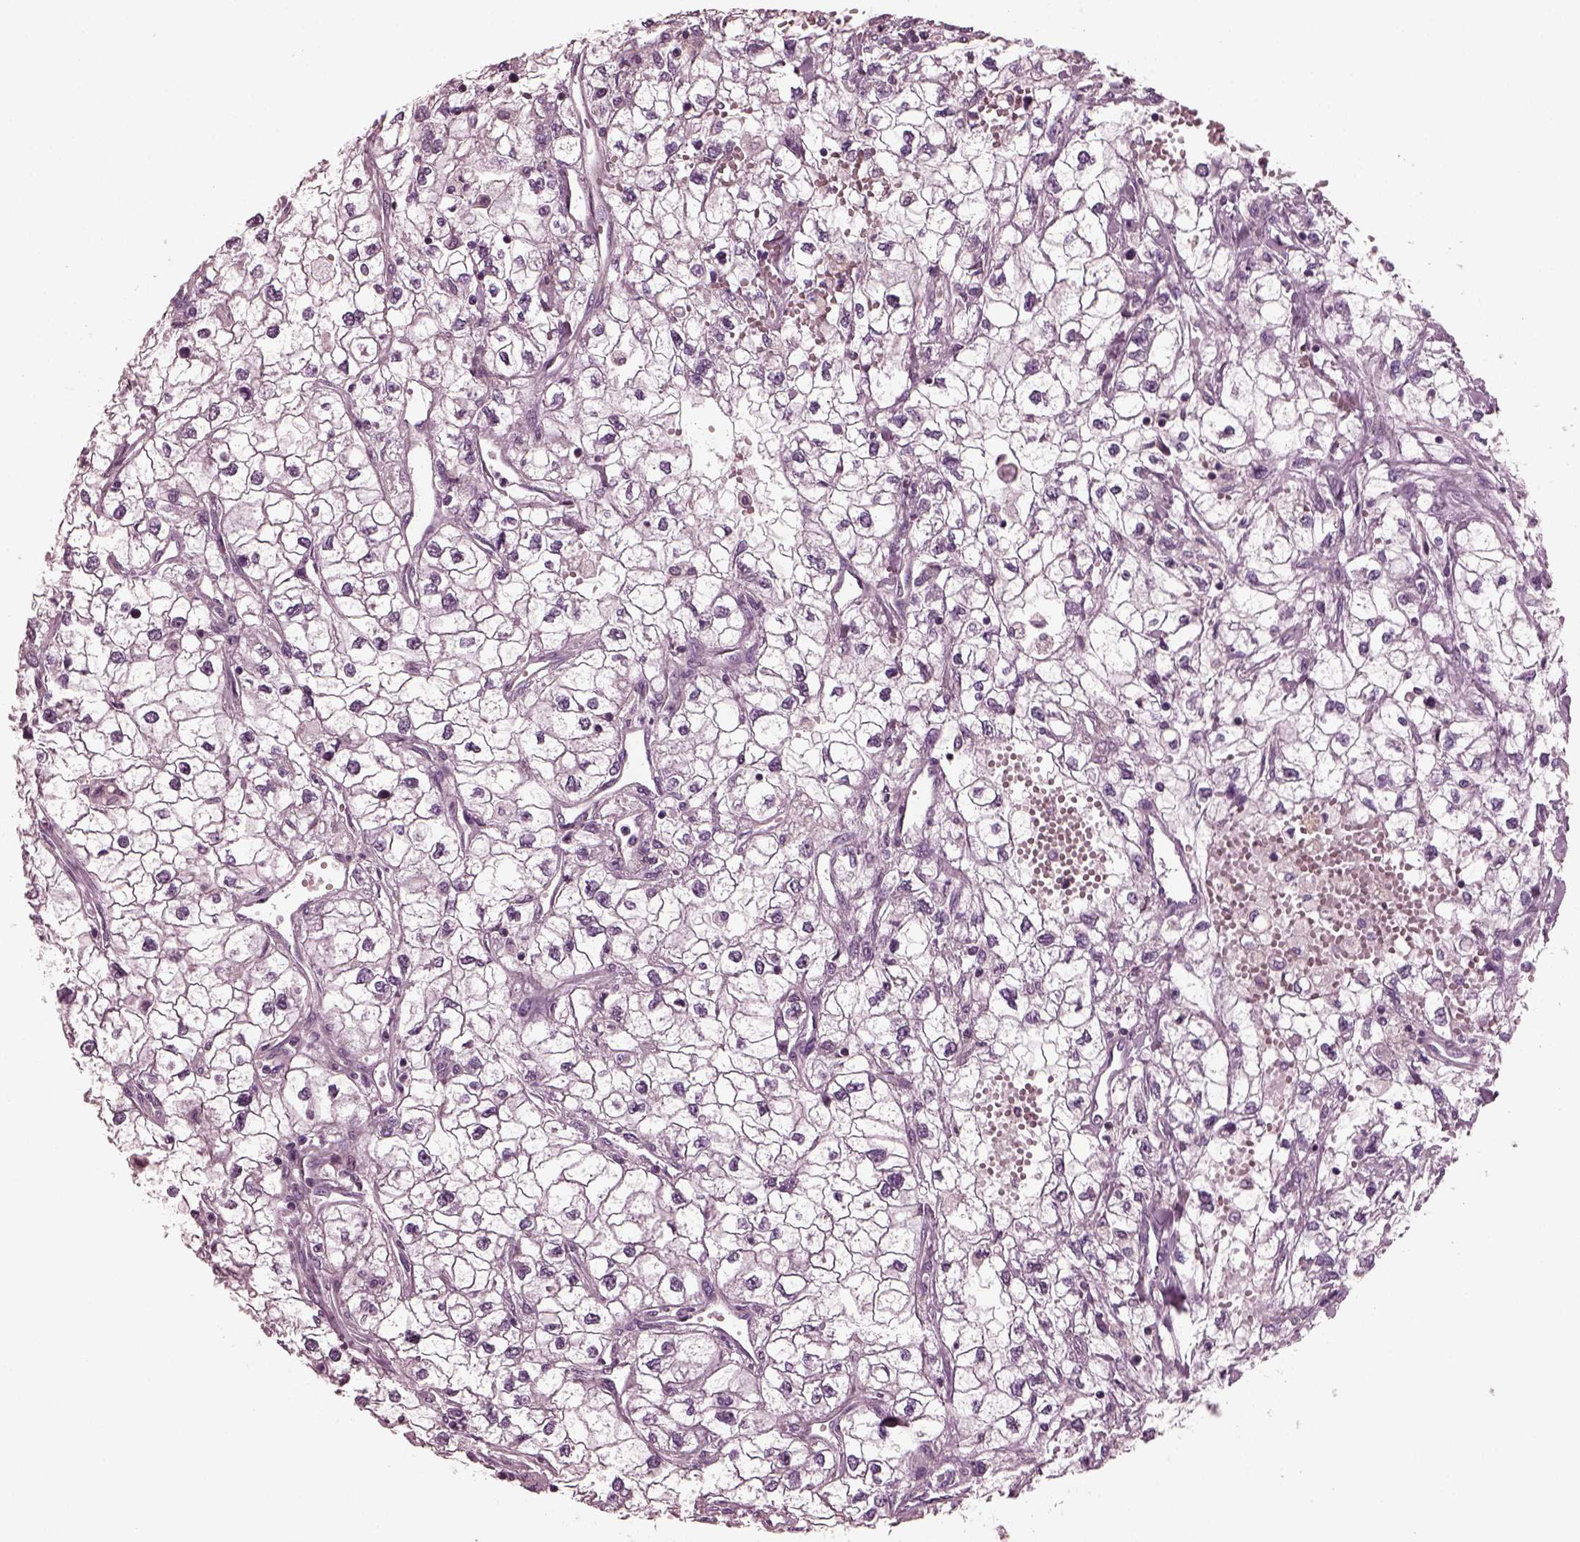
{"staining": {"intensity": "negative", "quantity": "none", "location": "none"}, "tissue": "renal cancer", "cell_type": "Tumor cells", "image_type": "cancer", "snomed": [{"axis": "morphology", "description": "Adenocarcinoma, NOS"}, {"axis": "topography", "description": "Kidney"}], "caption": "Immunohistochemistry of renal adenocarcinoma shows no staining in tumor cells.", "gene": "GDF11", "patient": {"sex": "male", "age": 59}}